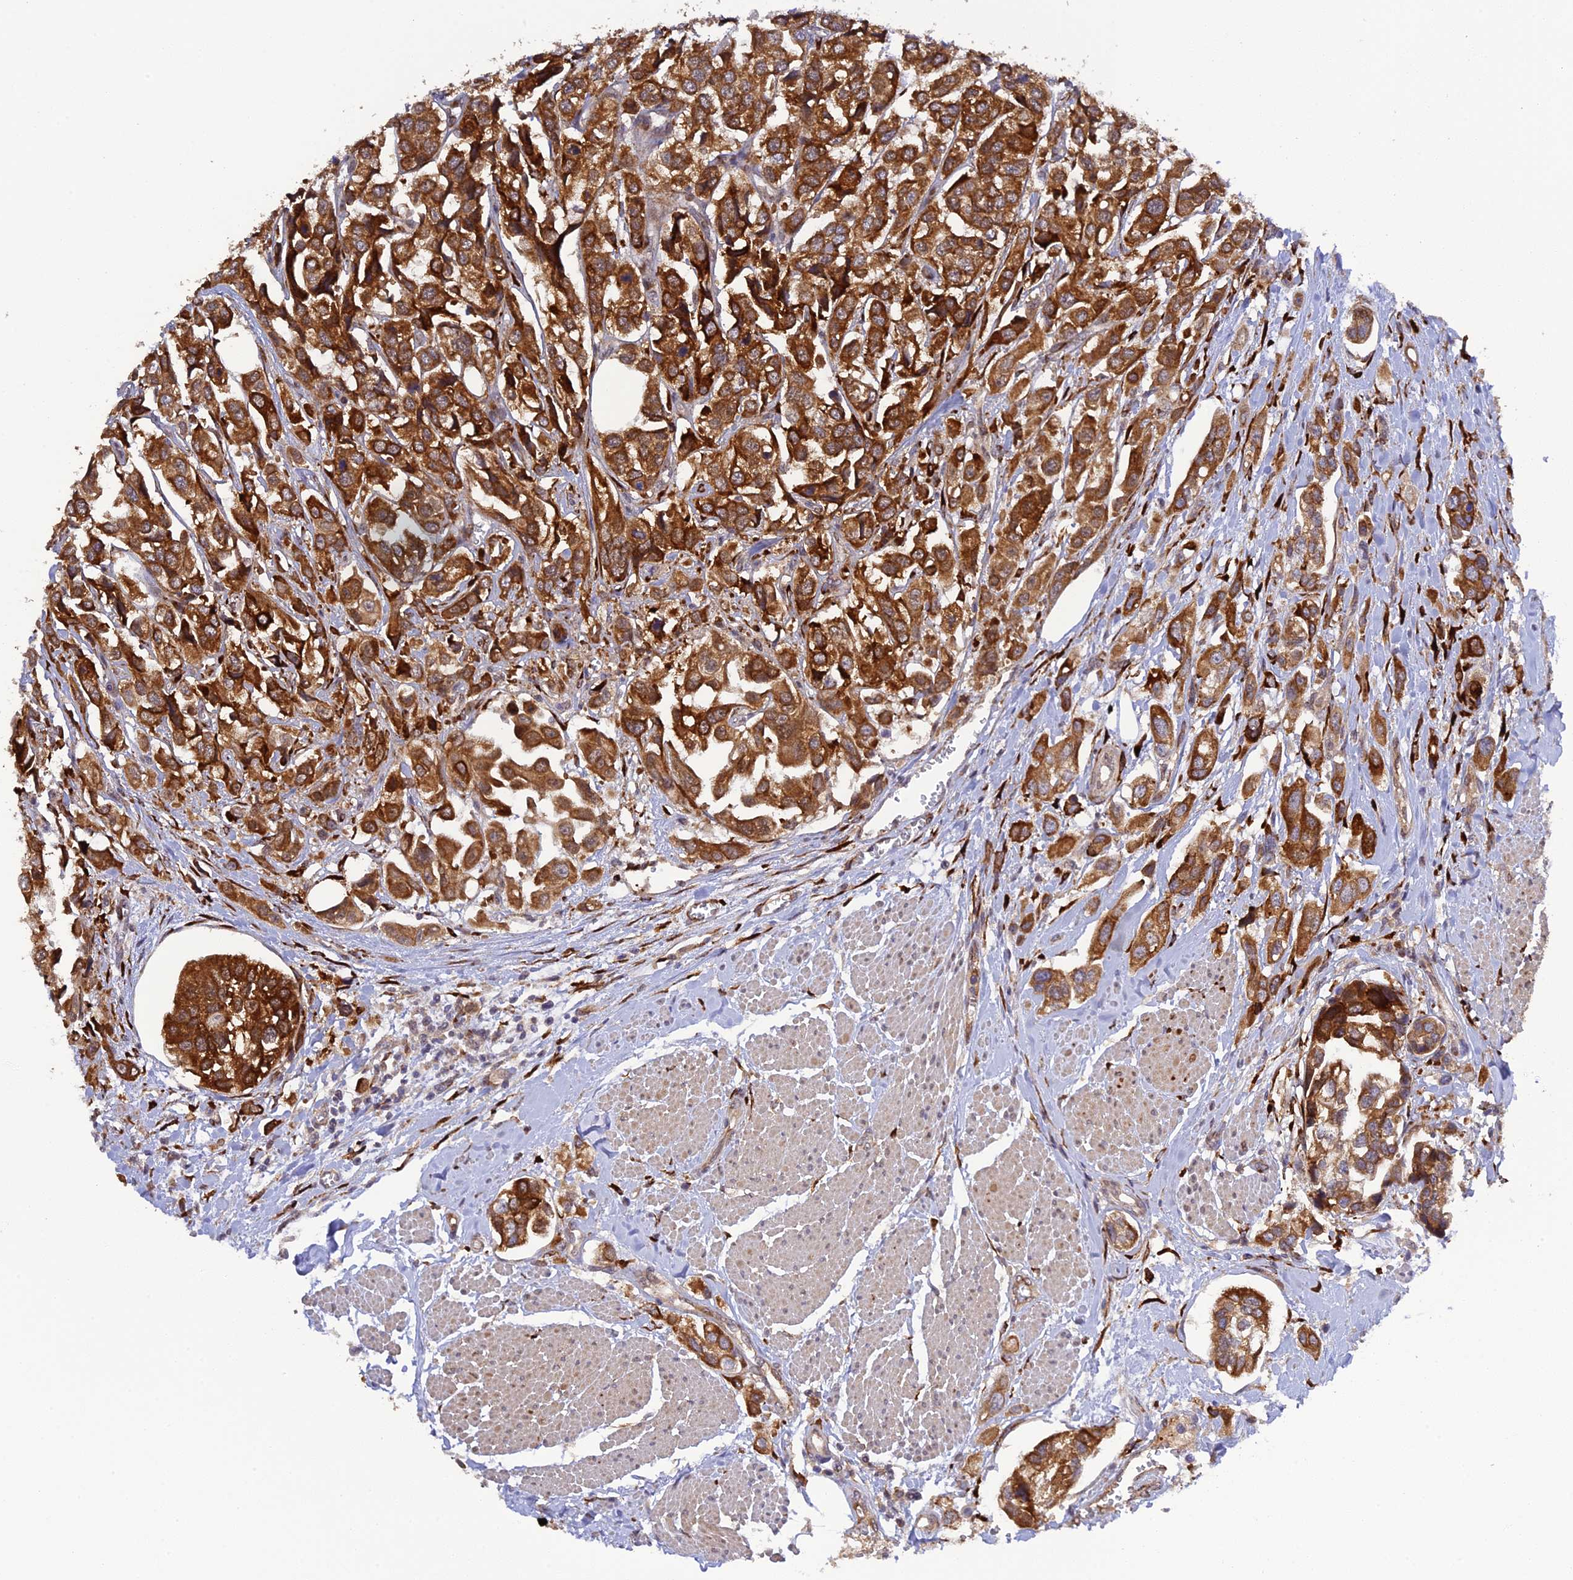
{"staining": {"intensity": "strong", "quantity": ">75%", "location": "cytoplasmic/membranous"}, "tissue": "urothelial cancer", "cell_type": "Tumor cells", "image_type": "cancer", "snomed": [{"axis": "morphology", "description": "Urothelial carcinoma, High grade"}, {"axis": "topography", "description": "Urinary bladder"}], "caption": "Immunohistochemistry (IHC) of urothelial carcinoma (high-grade) reveals high levels of strong cytoplasmic/membranous expression in about >75% of tumor cells.", "gene": "P3H3", "patient": {"sex": "male", "age": 67}}